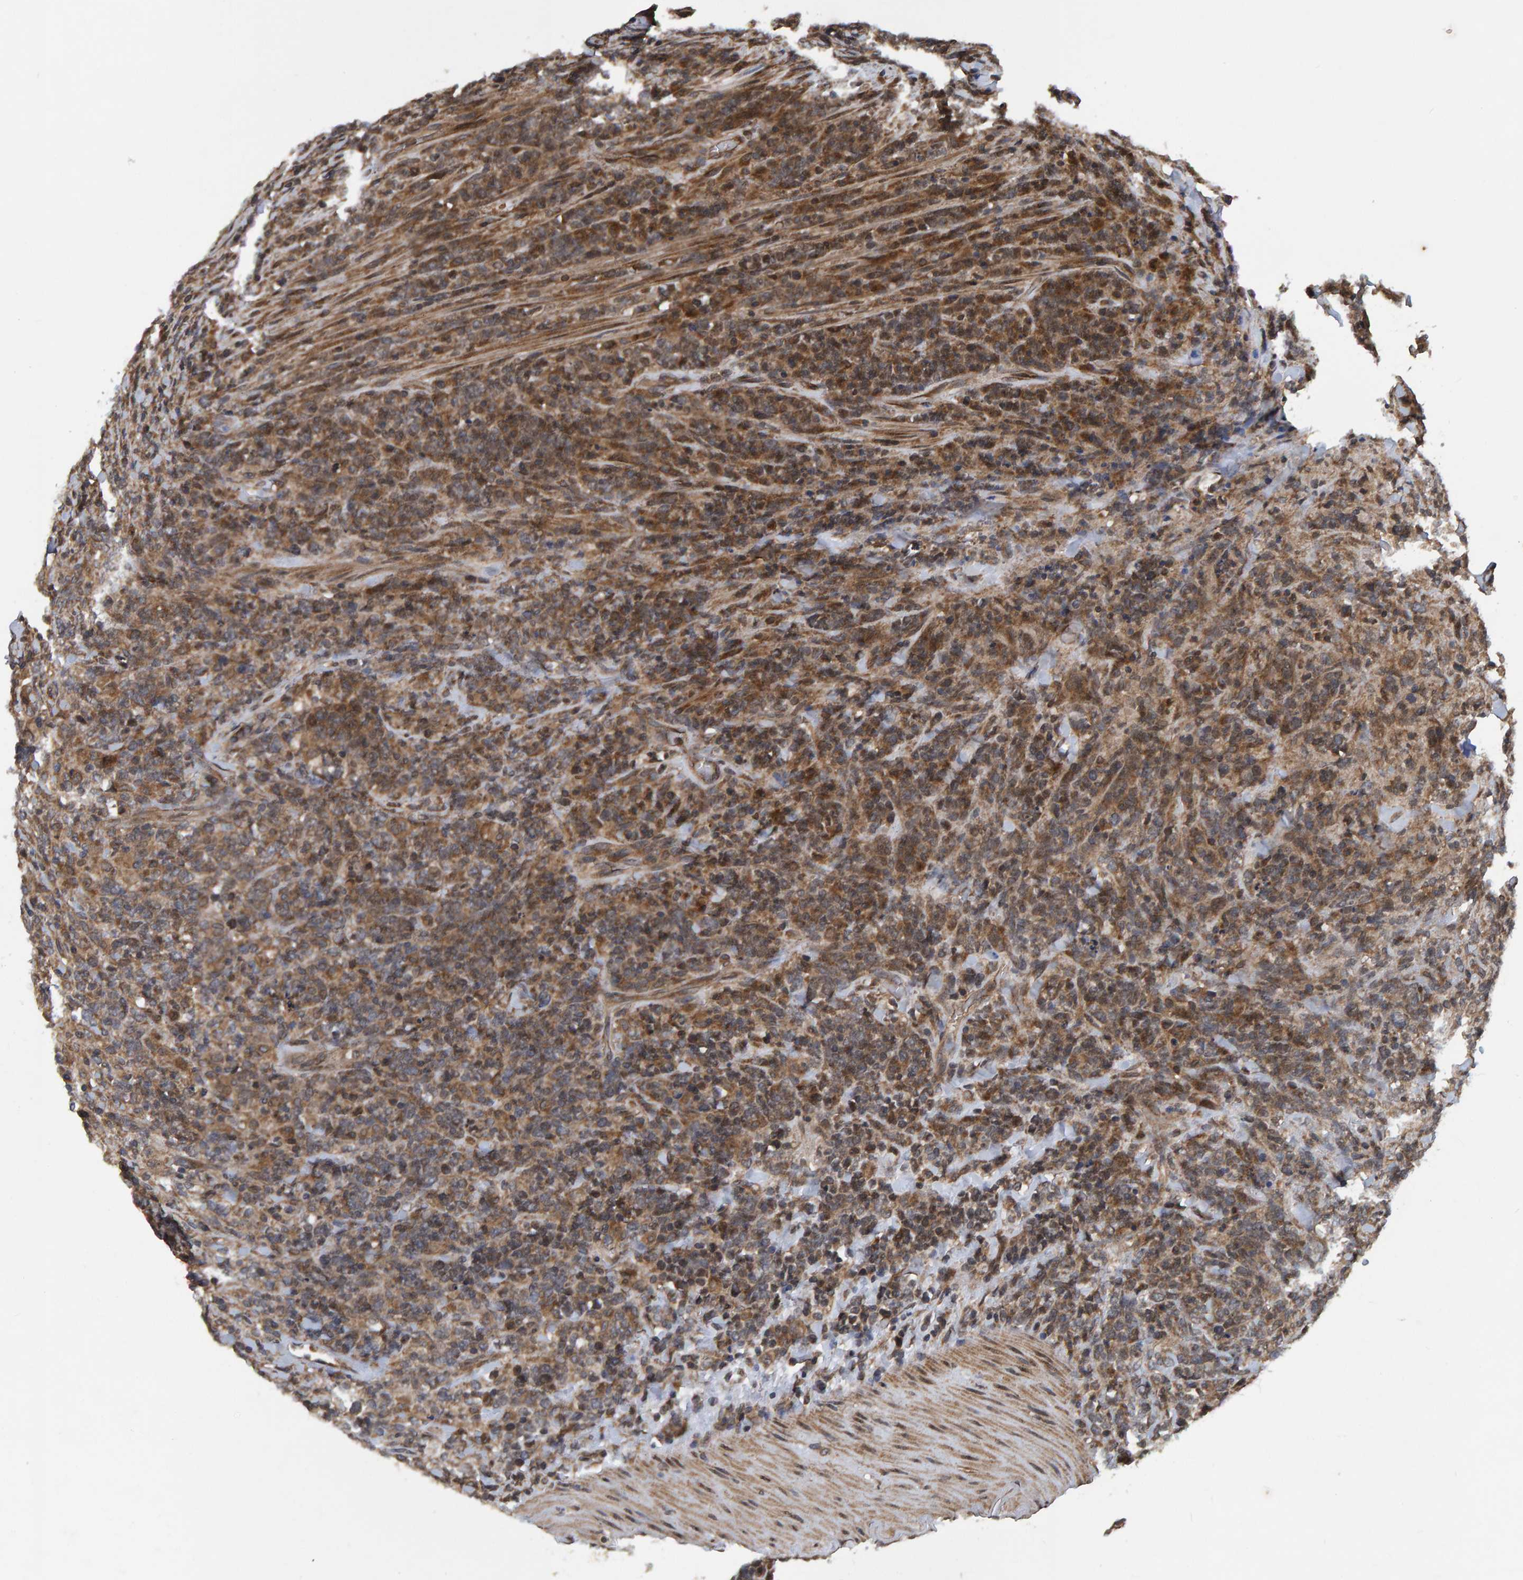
{"staining": {"intensity": "moderate", "quantity": ">75%", "location": "cytoplasmic/membranous"}, "tissue": "lymphoma", "cell_type": "Tumor cells", "image_type": "cancer", "snomed": [{"axis": "morphology", "description": "Malignant lymphoma, non-Hodgkin's type, High grade"}, {"axis": "topography", "description": "Soft tissue"}], "caption": "This micrograph demonstrates immunohistochemistry (IHC) staining of lymphoma, with medium moderate cytoplasmic/membranous staining in about >75% of tumor cells.", "gene": "GAB2", "patient": {"sex": "male", "age": 18}}